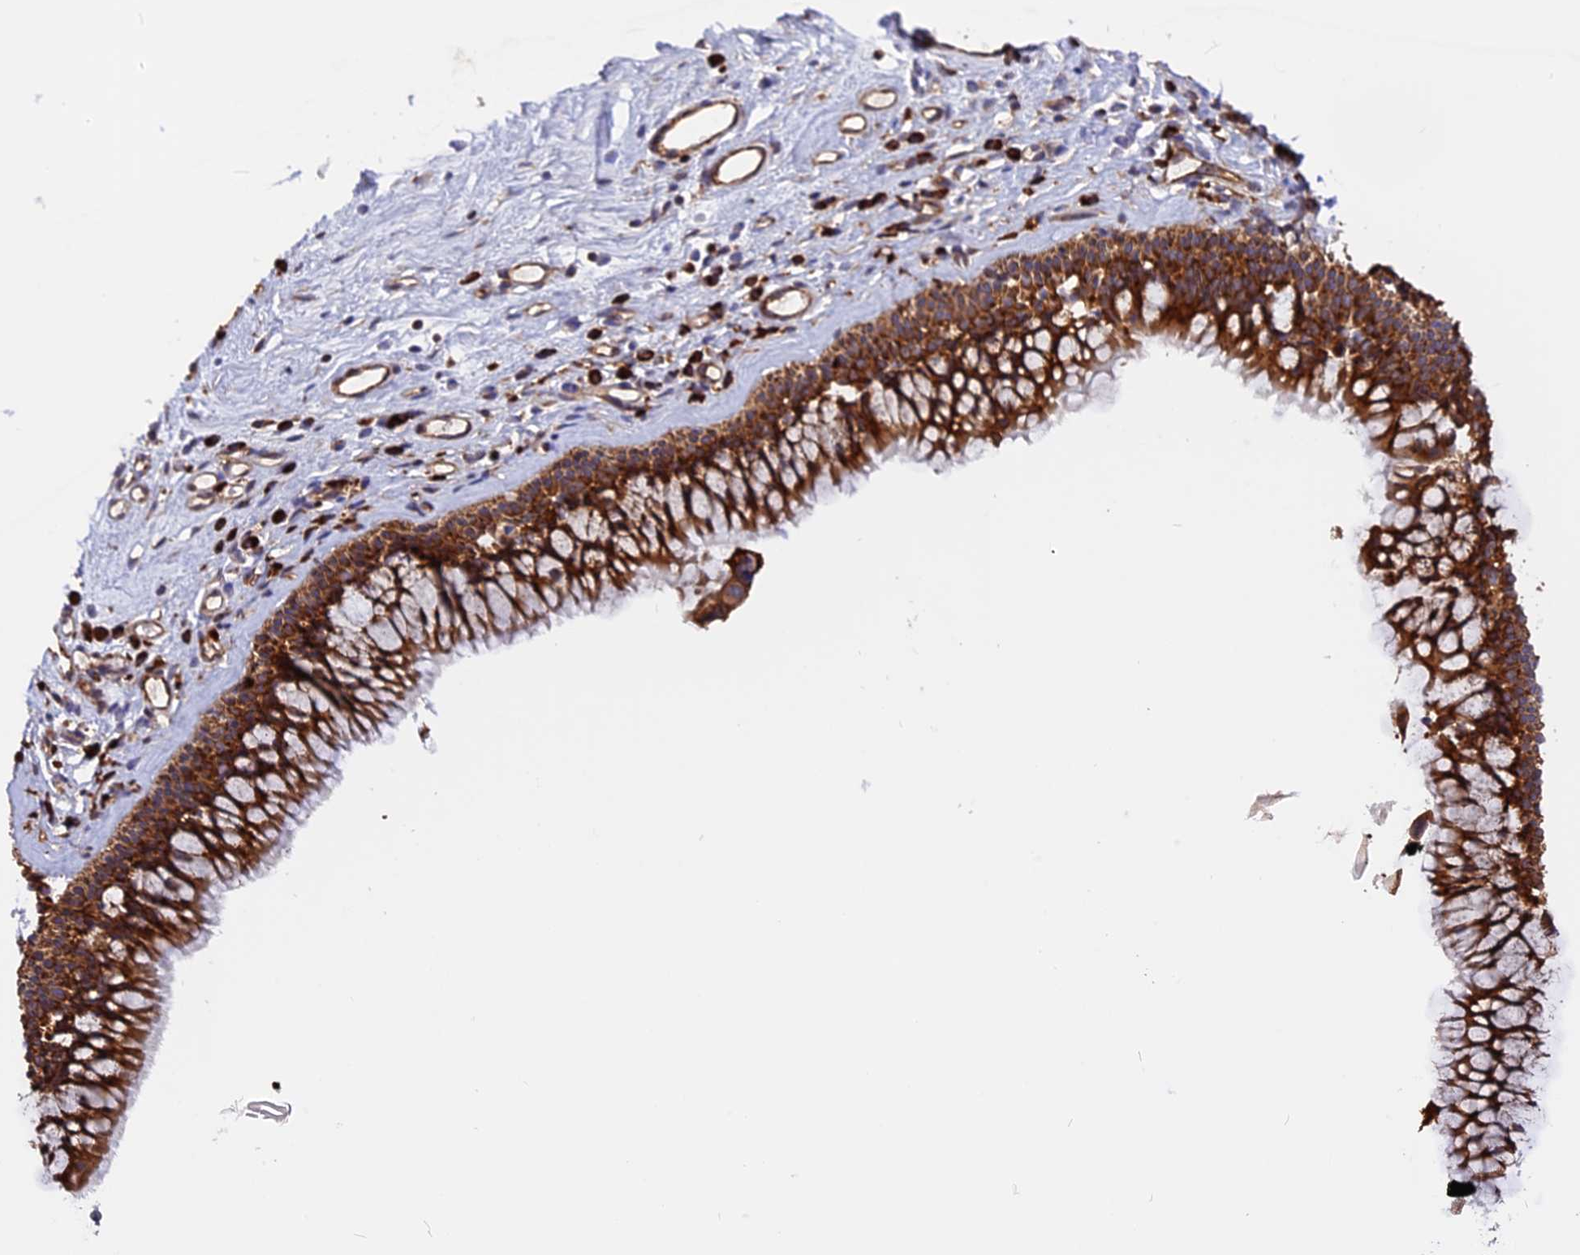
{"staining": {"intensity": "strong", "quantity": ">75%", "location": "cytoplasmic/membranous"}, "tissue": "nasopharynx", "cell_type": "Respiratory epithelial cells", "image_type": "normal", "snomed": [{"axis": "morphology", "description": "Normal tissue, NOS"}, {"axis": "morphology", "description": "Inflammation, NOS"}, {"axis": "morphology", "description": "Malignant melanoma, Metastatic site"}, {"axis": "topography", "description": "Nasopharynx"}], "caption": "An immunohistochemistry (IHC) photomicrograph of normal tissue is shown. Protein staining in brown shows strong cytoplasmic/membranous positivity in nasopharynx within respiratory epithelial cells.", "gene": "GNPTAB", "patient": {"sex": "male", "age": 70}}